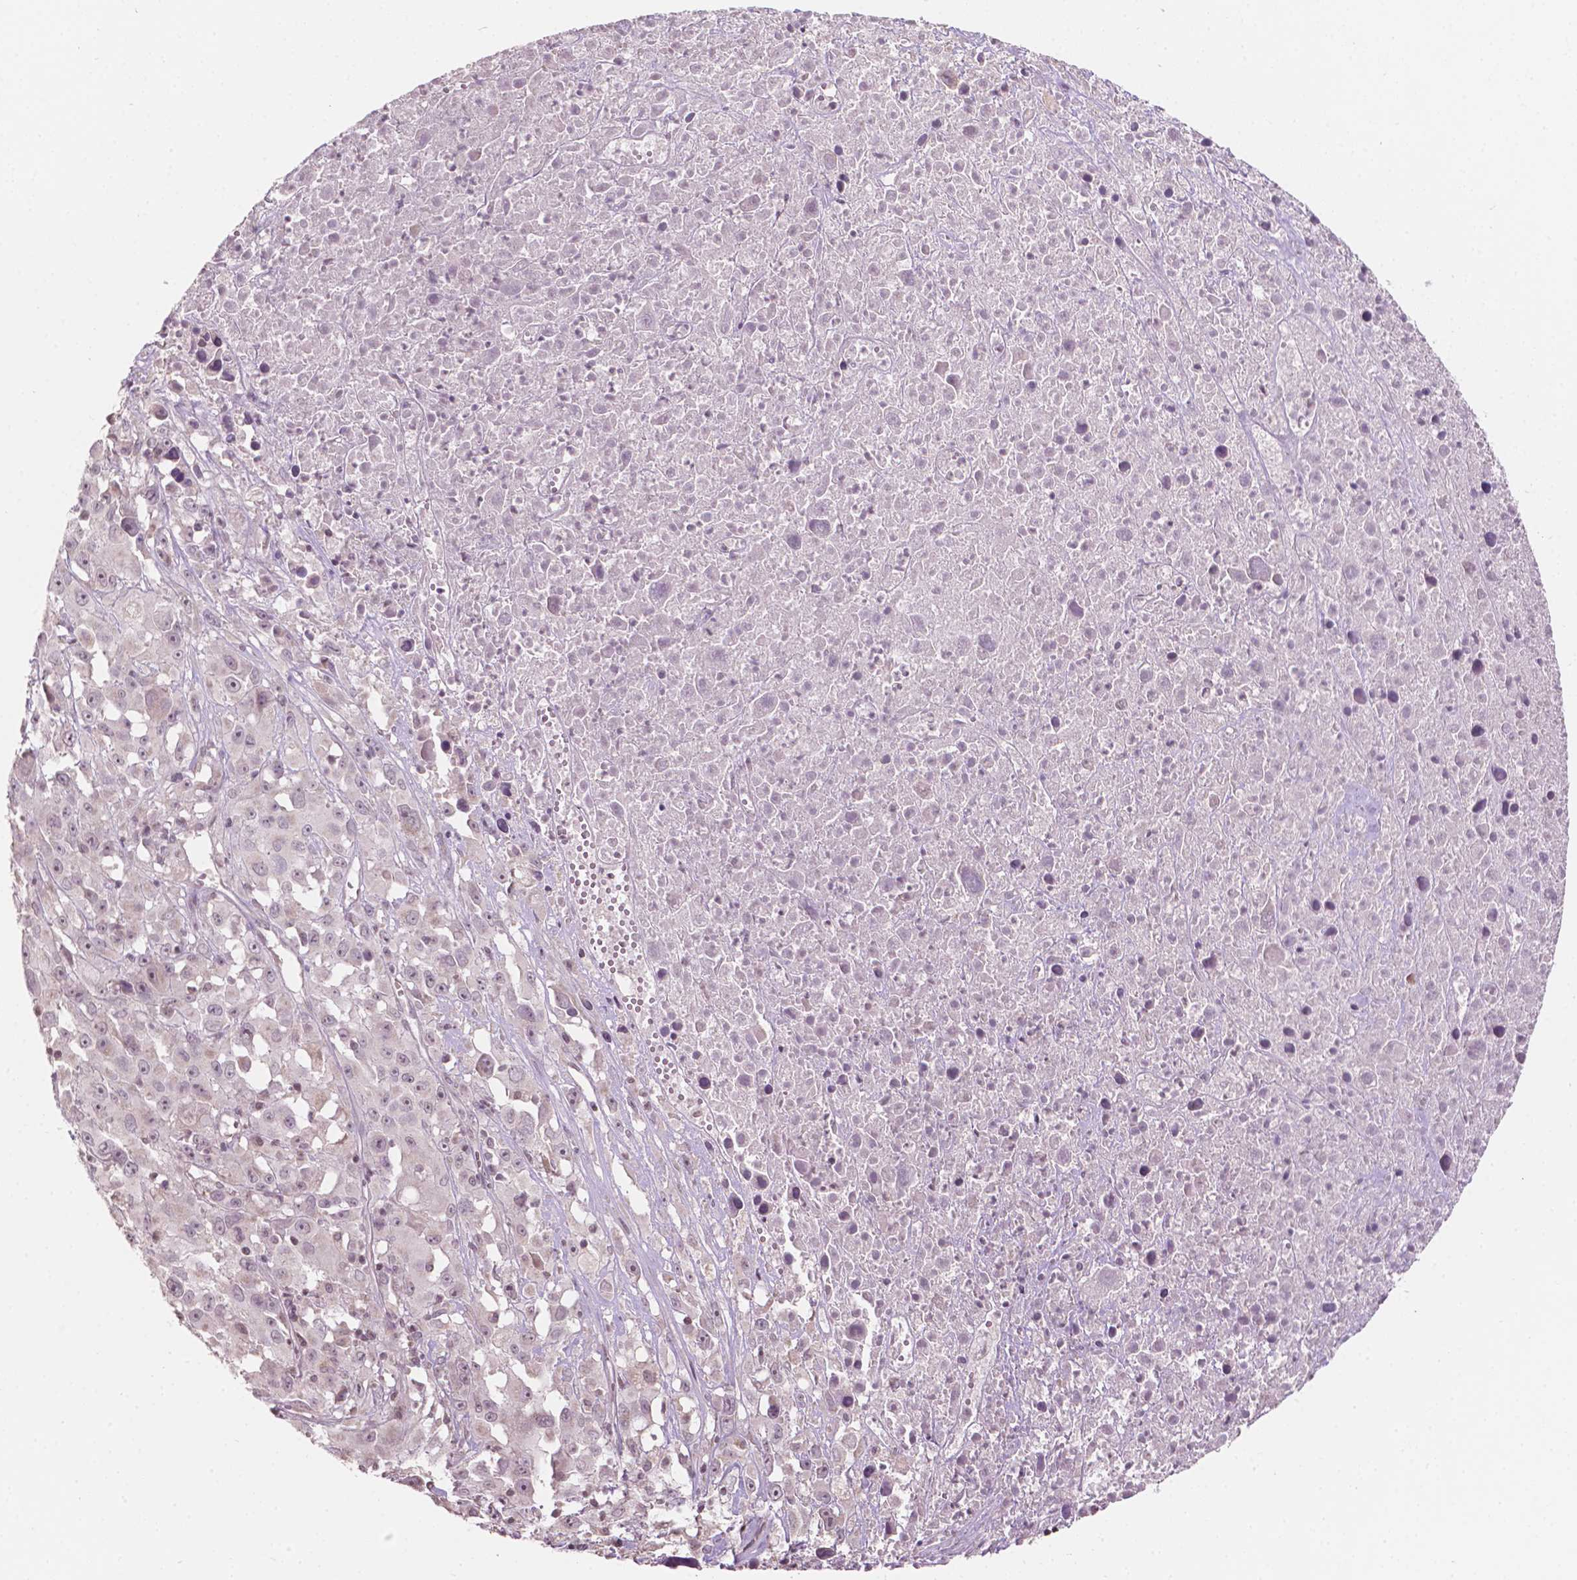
{"staining": {"intensity": "negative", "quantity": "none", "location": "none"}, "tissue": "melanoma", "cell_type": "Tumor cells", "image_type": "cancer", "snomed": [{"axis": "morphology", "description": "Malignant melanoma, Metastatic site"}, {"axis": "topography", "description": "Soft tissue"}], "caption": "Melanoma stained for a protein using IHC displays no staining tumor cells.", "gene": "NOS1AP", "patient": {"sex": "male", "age": 50}}